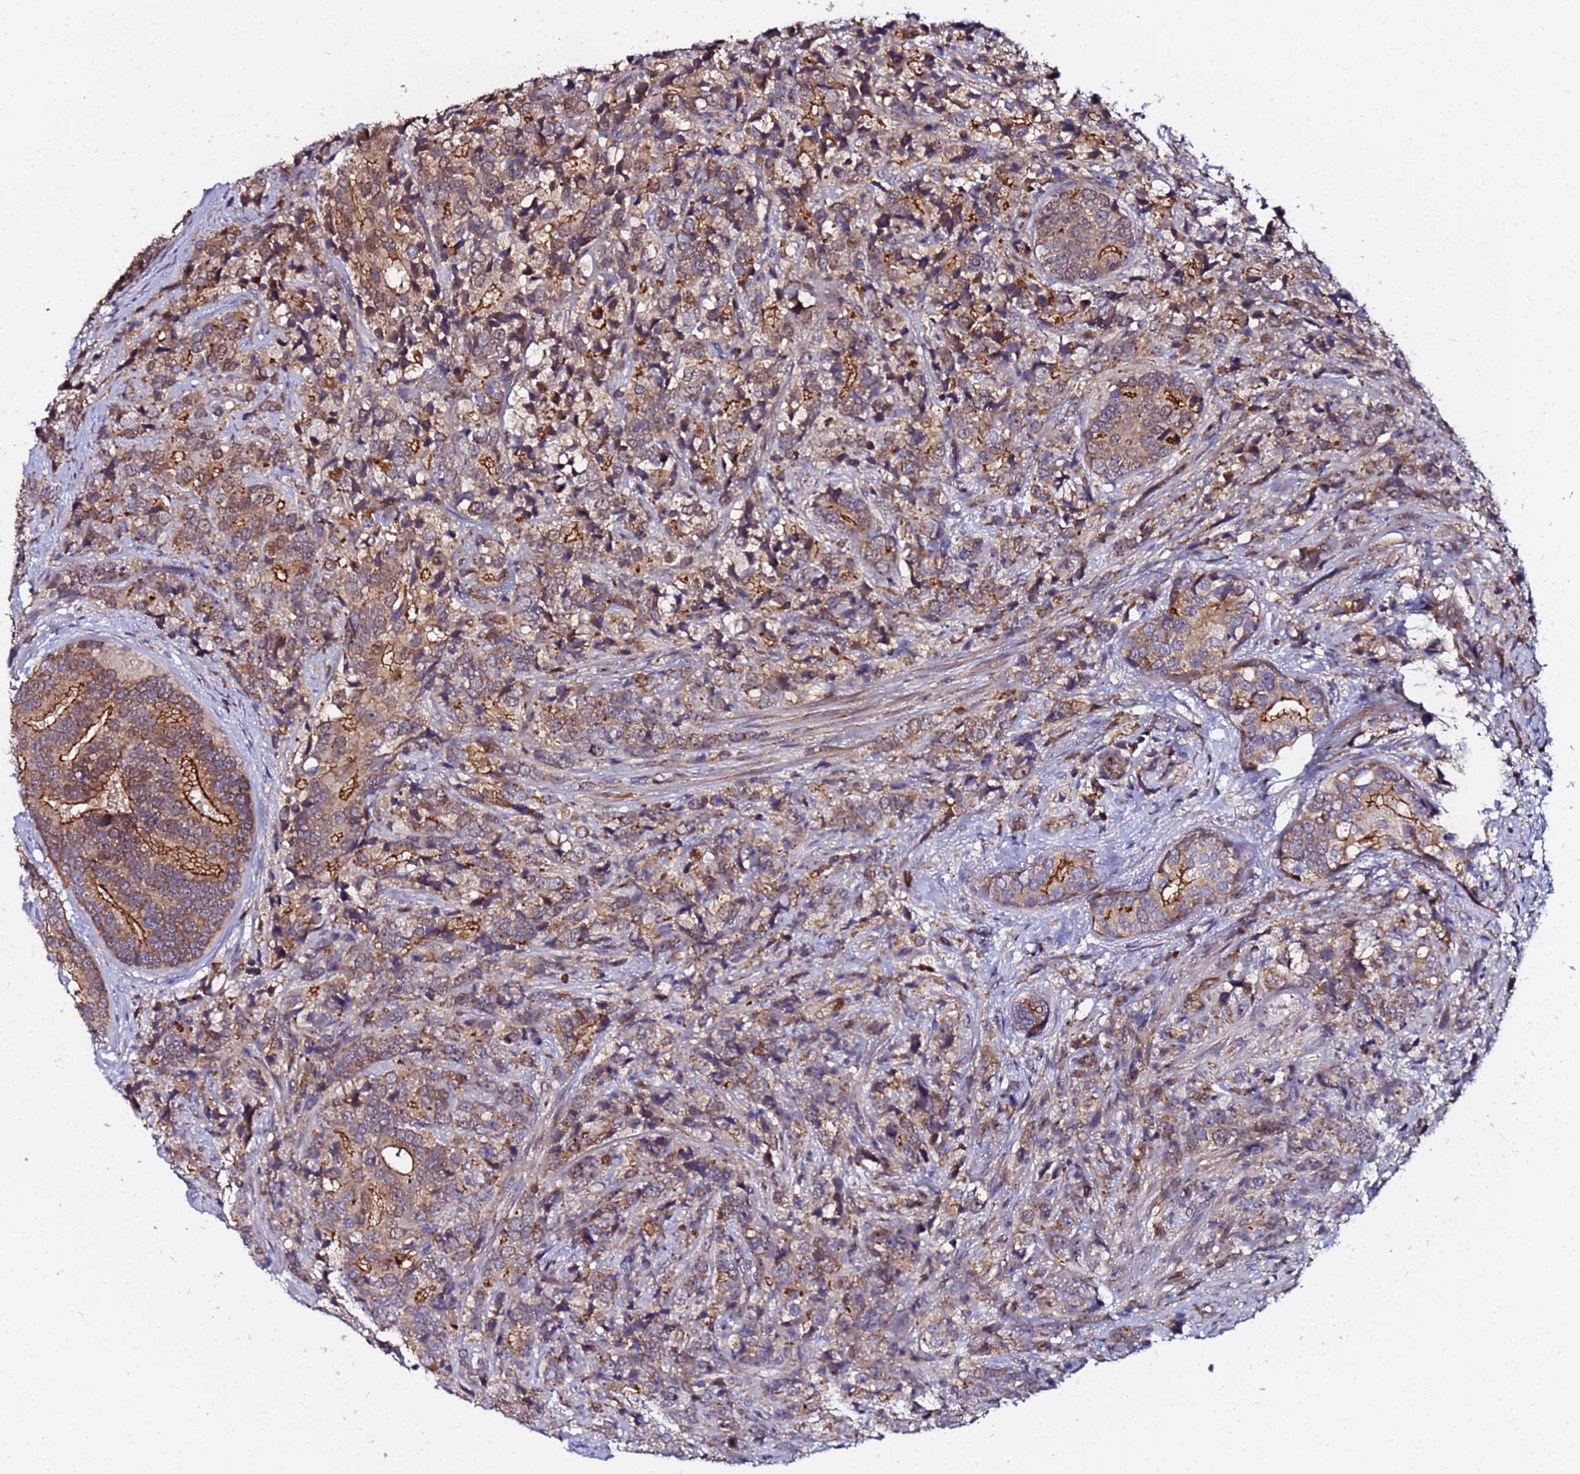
{"staining": {"intensity": "moderate", "quantity": "25%-75%", "location": "cytoplasmic/membranous"}, "tissue": "prostate cancer", "cell_type": "Tumor cells", "image_type": "cancer", "snomed": [{"axis": "morphology", "description": "Adenocarcinoma, High grade"}, {"axis": "topography", "description": "Prostate"}], "caption": "Immunohistochemistry (IHC) of human prostate adenocarcinoma (high-grade) displays medium levels of moderate cytoplasmic/membranous expression in approximately 25%-75% of tumor cells.", "gene": "CCDC127", "patient": {"sex": "male", "age": 62}}